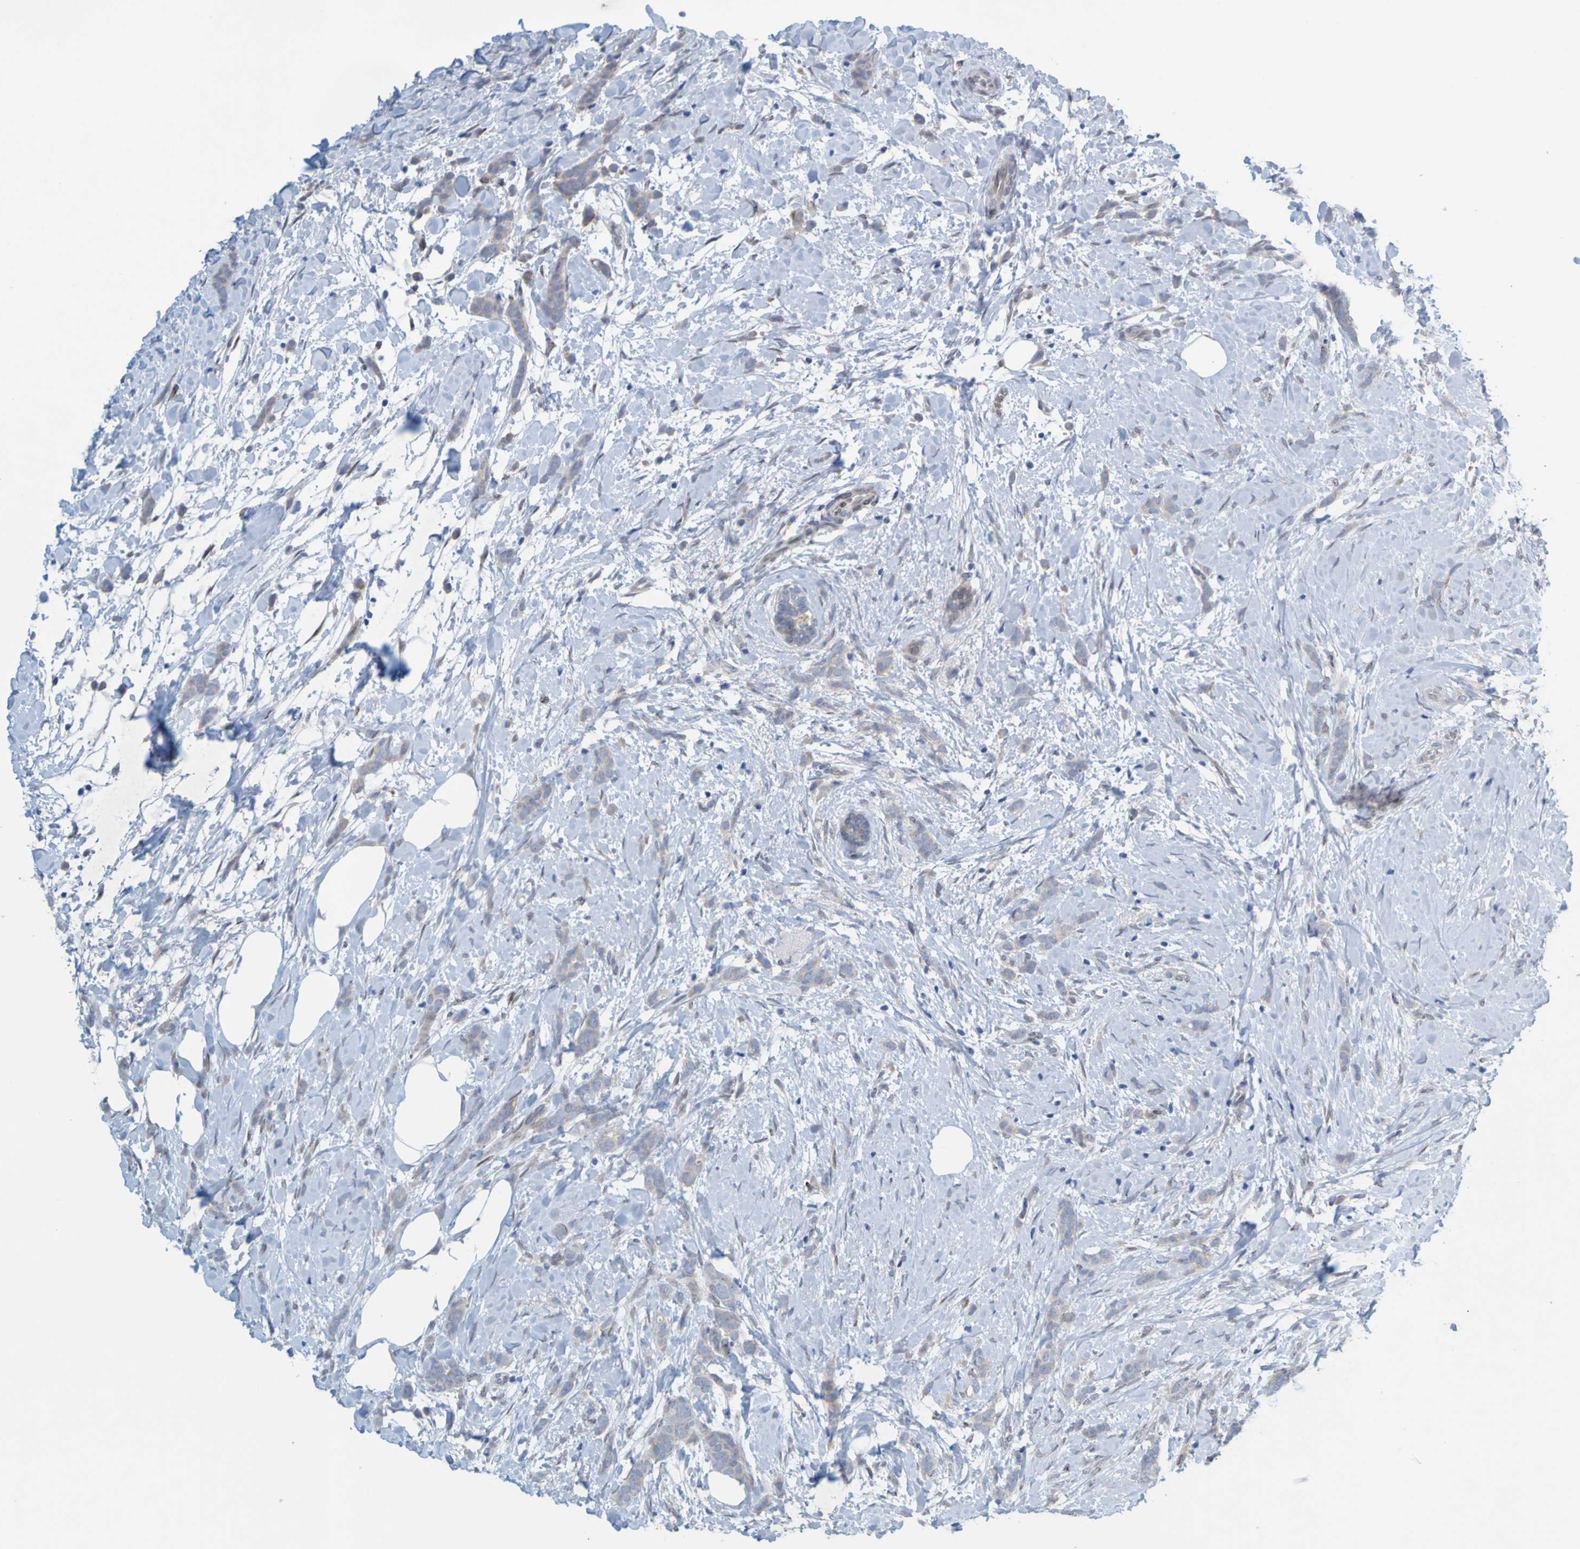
{"staining": {"intensity": "weak", "quantity": "<25%", "location": "cytoplasmic/membranous"}, "tissue": "breast cancer", "cell_type": "Tumor cells", "image_type": "cancer", "snomed": [{"axis": "morphology", "description": "Lobular carcinoma, in situ"}, {"axis": "morphology", "description": "Lobular carcinoma"}, {"axis": "topography", "description": "Breast"}], "caption": "Breast cancer (lobular carcinoma in situ) was stained to show a protein in brown. There is no significant expression in tumor cells.", "gene": "MAG", "patient": {"sex": "female", "age": 41}}